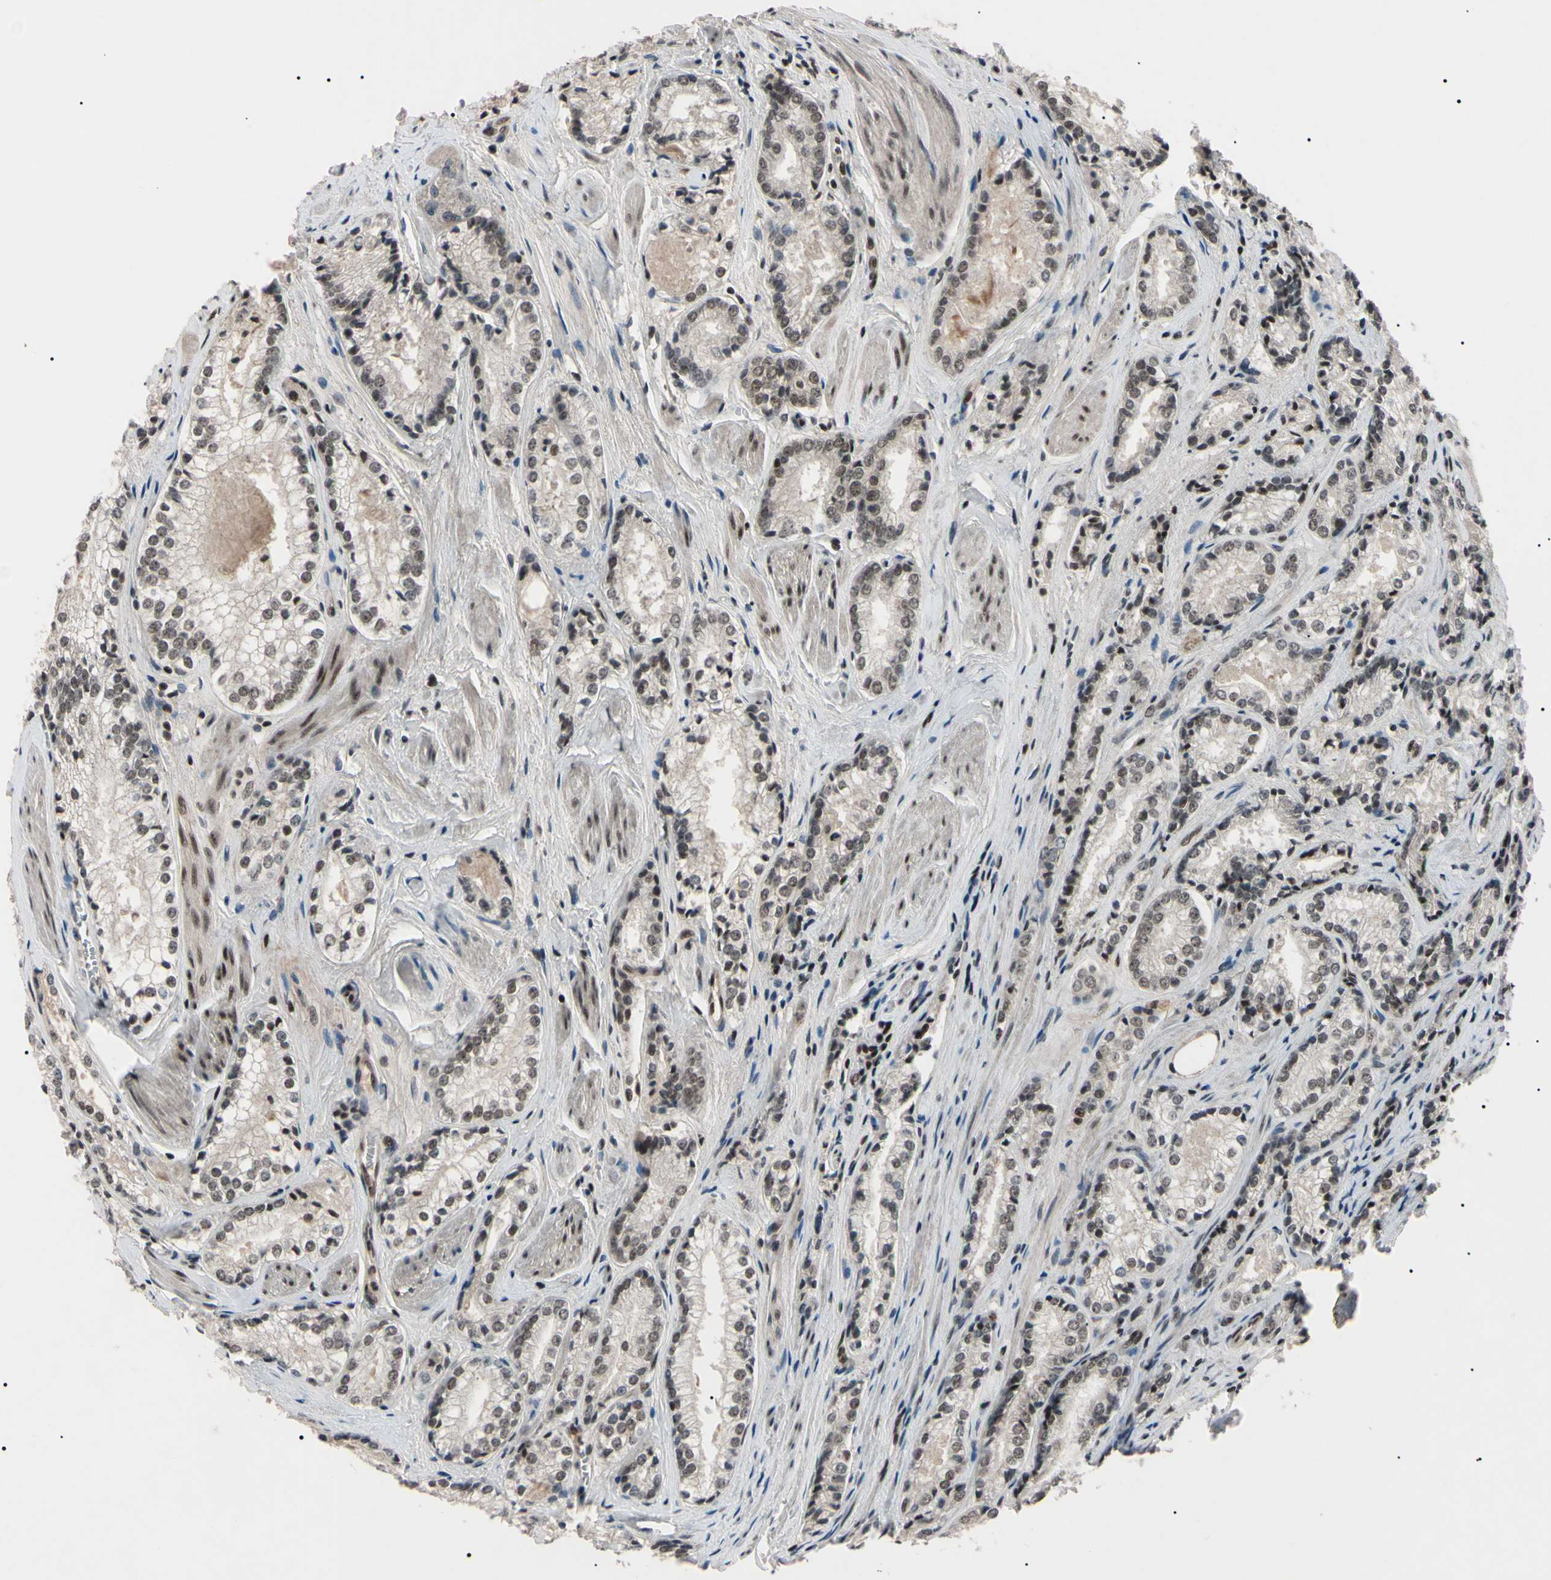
{"staining": {"intensity": "weak", "quantity": "25%-75%", "location": "nuclear"}, "tissue": "prostate cancer", "cell_type": "Tumor cells", "image_type": "cancer", "snomed": [{"axis": "morphology", "description": "Adenocarcinoma, Low grade"}, {"axis": "topography", "description": "Prostate"}], "caption": "Protein expression analysis of prostate cancer displays weak nuclear expression in about 25%-75% of tumor cells.", "gene": "YY1", "patient": {"sex": "male", "age": 60}}